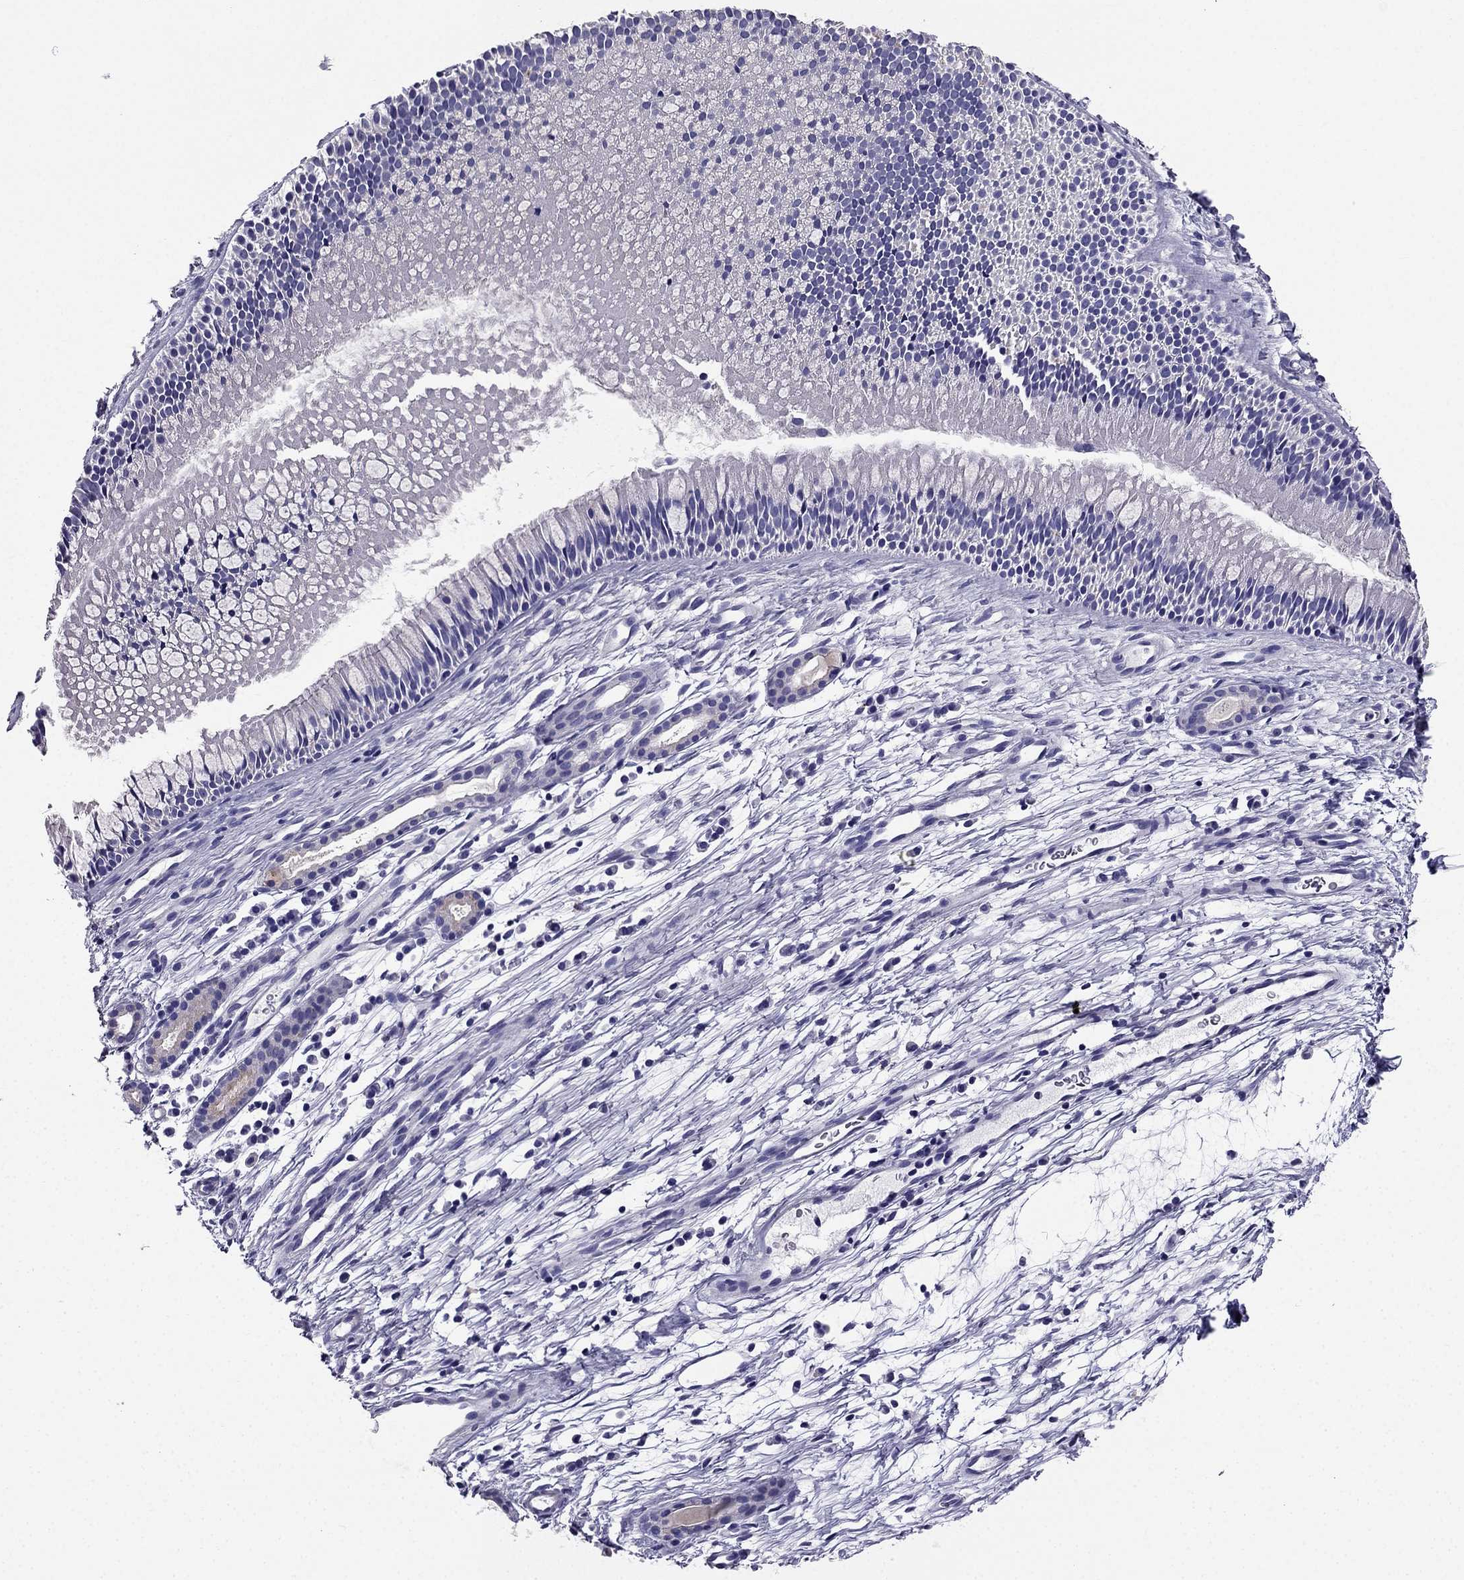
{"staining": {"intensity": "negative", "quantity": "none", "location": "none"}, "tissue": "nasopharynx", "cell_type": "Respiratory epithelial cells", "image_type": "normal", "snomed": [{"axis": "morphology", "description": "Normal tissue, NOS"}, {"axis": "topography", "description": "Nasopharynx"}], "caption": "DAB (3,3'-diaminobenzidine) immunohistochemical staining of benign nasopharynx reveals no significant staining in respiratory epithelial cells. (Stains: DAB (3,3'-diaminobenzidine) immunohistochemistry with hematoxylin counter stain, Microscopy: brightfield microscopy at high magnification).", "gene": "PTH", "patient": {"sex": "male", "age": 51}}